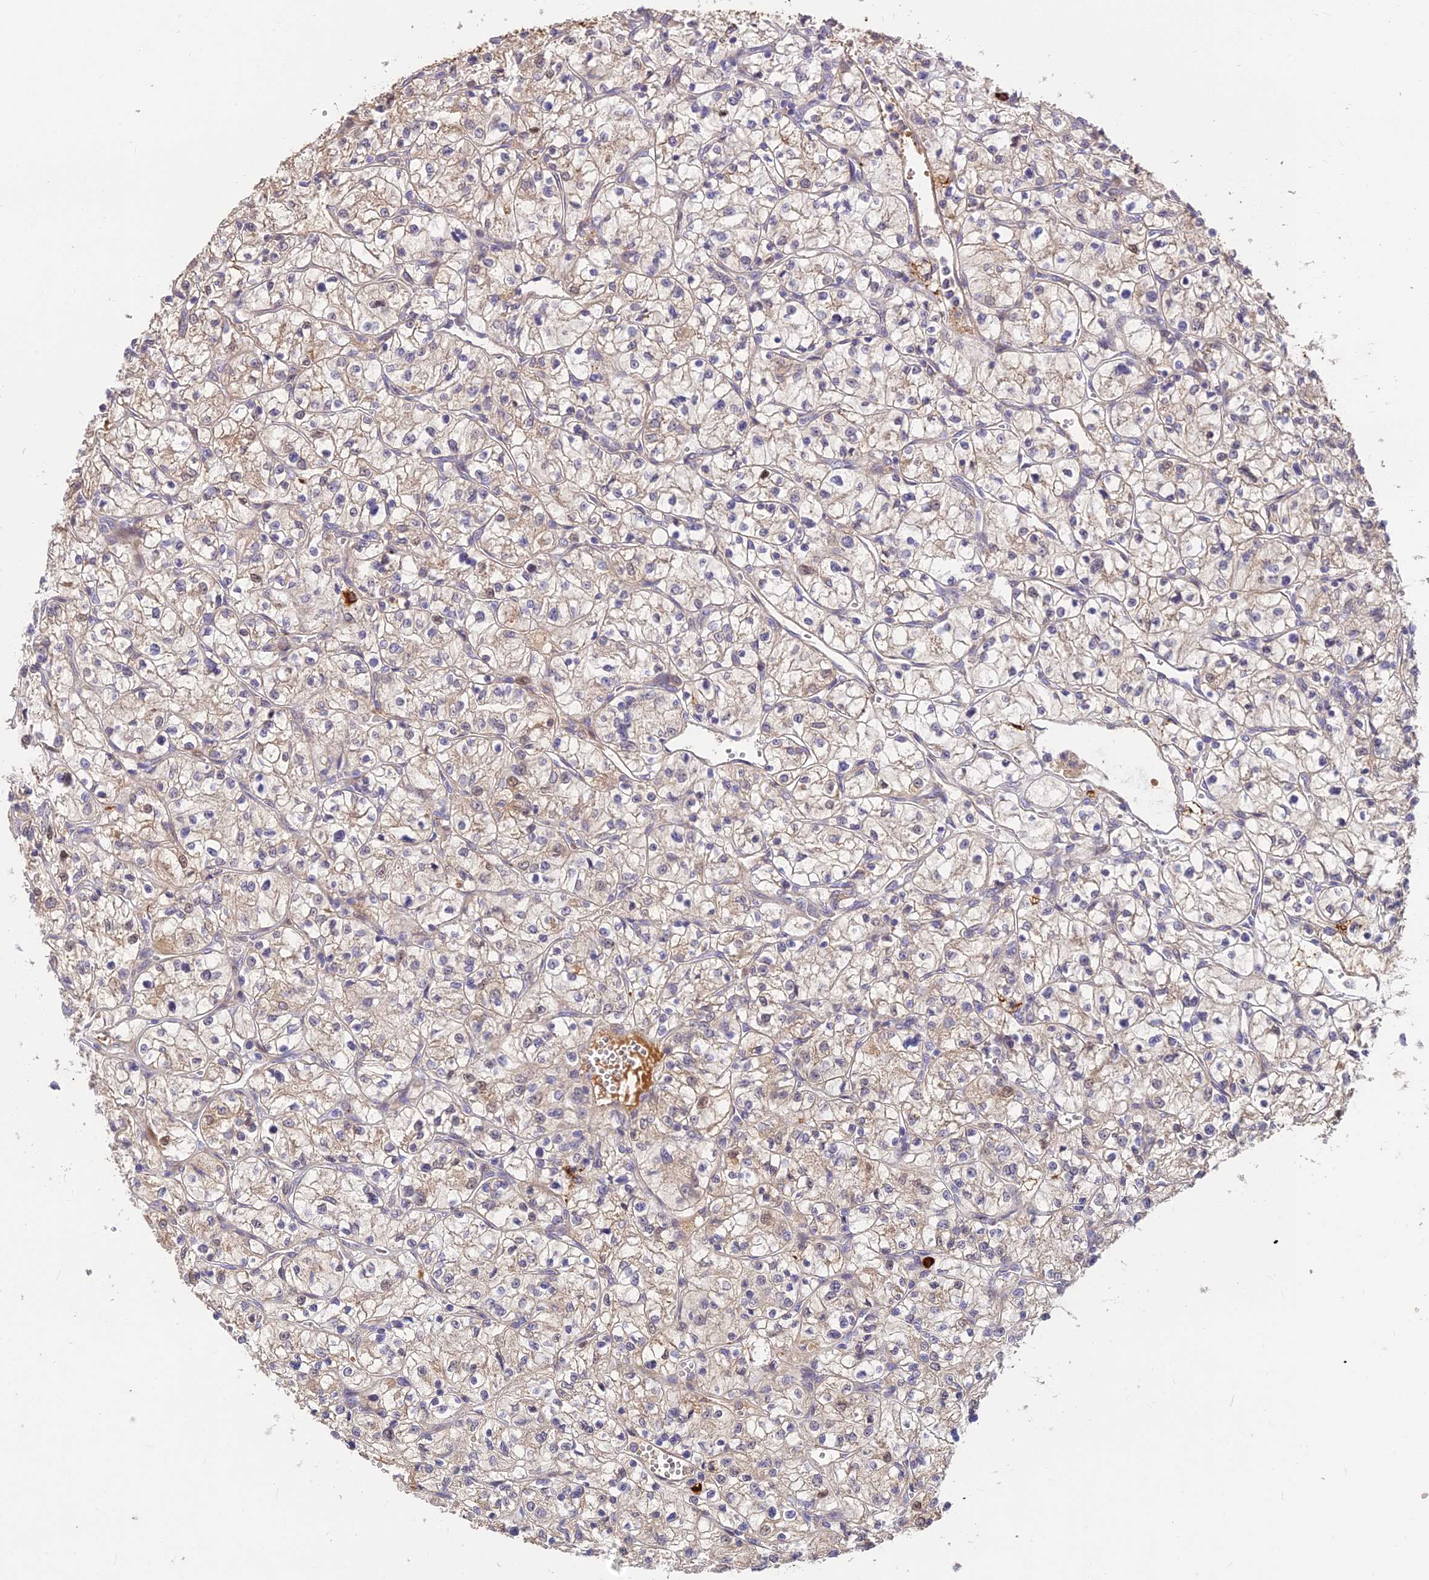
{"staining": {"intensity": "weak", "quantity": "<25%", "location": "cytoplasmic/membranous"}, "tissue": "renal cancer", "cell_type": "Tumor cells", "image_type": "cancer", "snomed": [{"axis": "morphology", "description": "Adenocarcinoma, NOS"}, {"axis": "topography", "description": "Kidney"}], "caption": "Immunohistochemistry (IHC) micrograph of human renal cancer (adenocarcinoma) stained for a protein (brown), which exhibits no expression in tumor cells.", "gene": "ASPDH", "patient": {"sex": "female", "age": 64}}